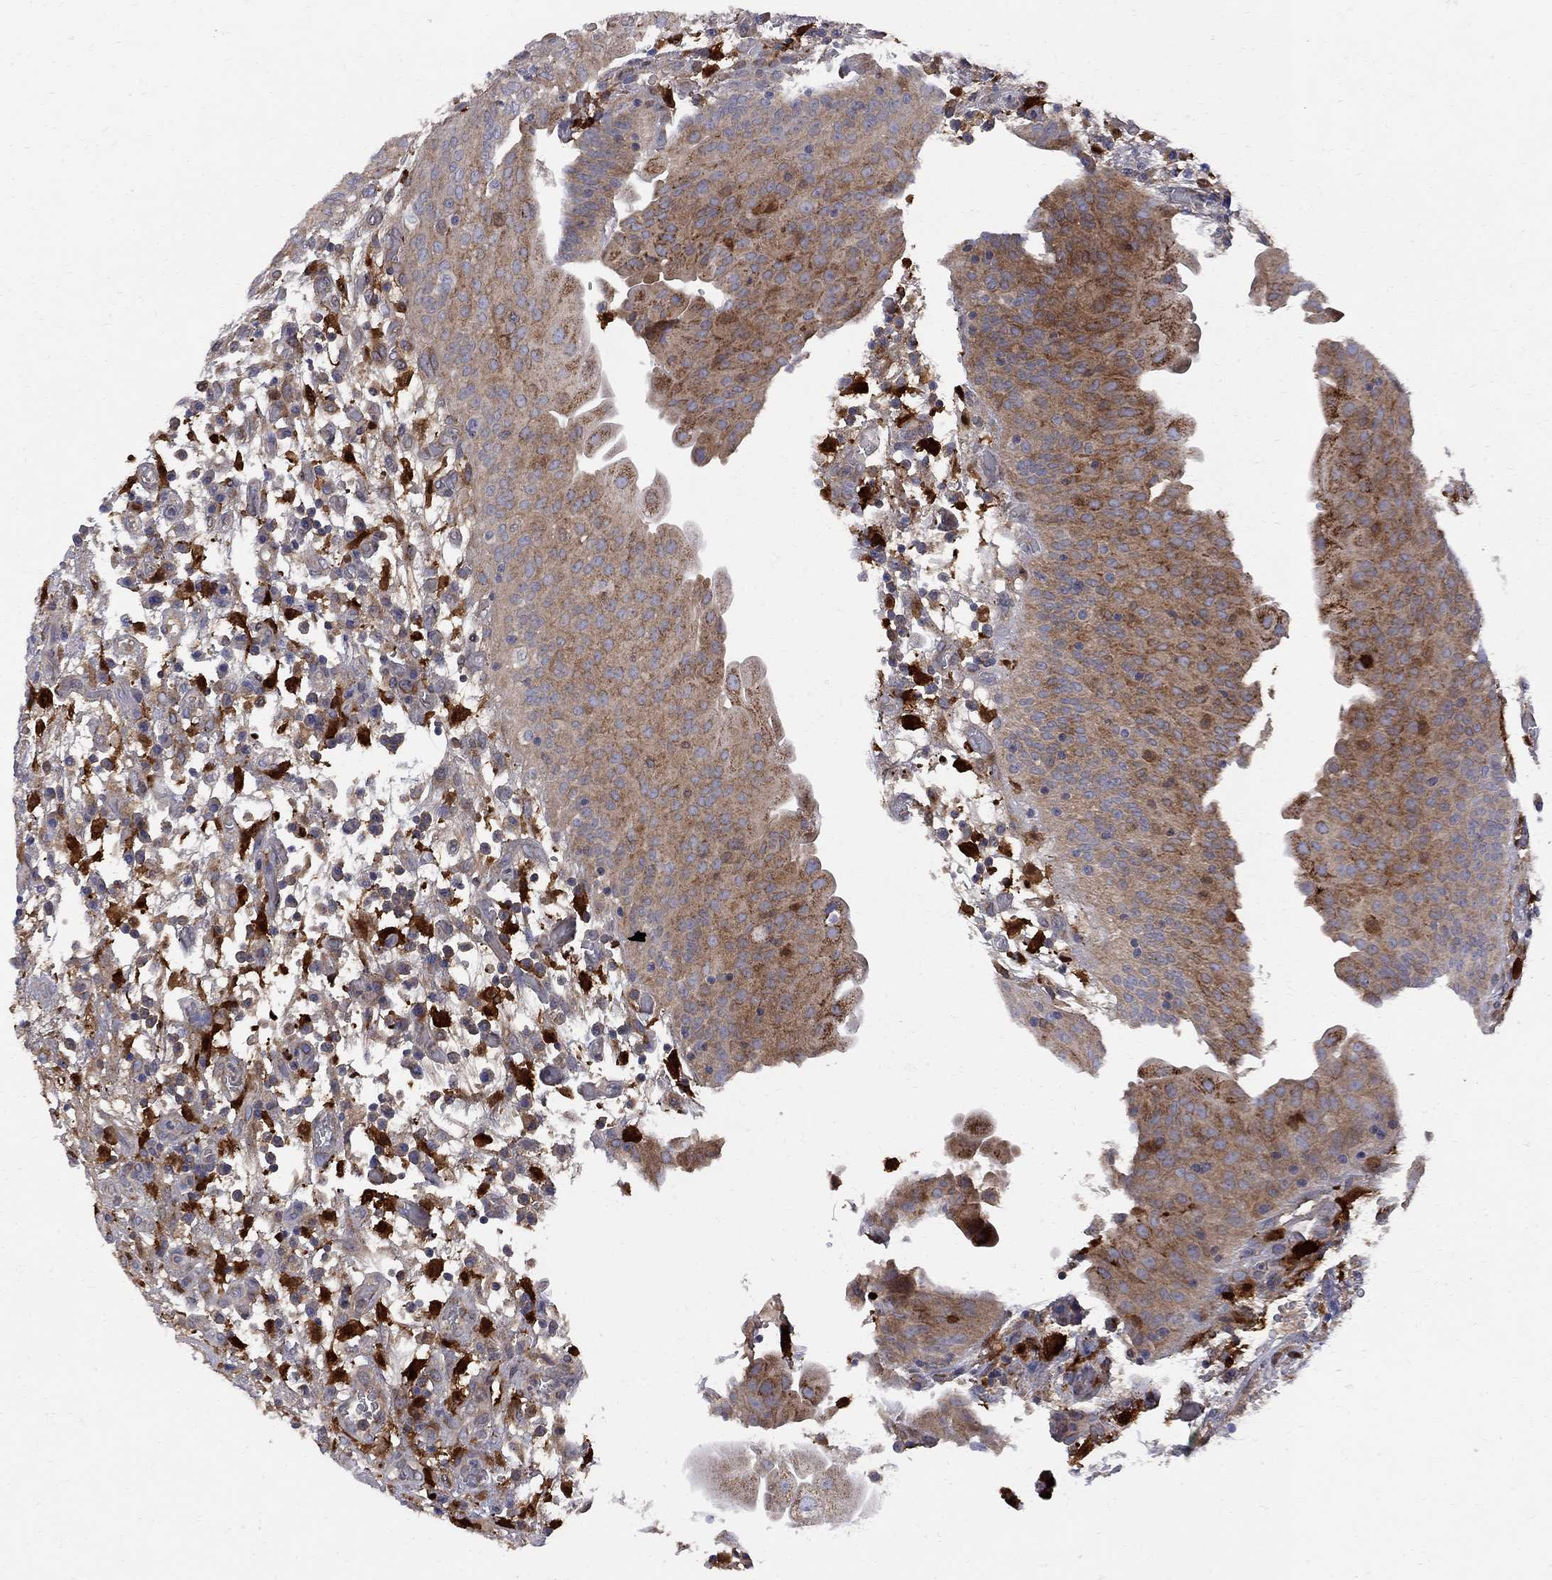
{"staining": {"intensity": "moderate", "quantity": ">75%", "location": "cytoplasmic/membranous"}, "tissue": "urothelial cancer", "cell_type": "Tumor cells", "image_type": "cancer", "snomed": [{"axis": "morphology", "description": "Urothelial carcinoma, High grade"}, {"axis": "topography", "description": "Urinary bladder"}], "caption": "A micrograph showing moderate cytoplasmic/membranous staining in about >75% of tumor cells in urothelial cancer, as visualized by brown immunohistochemical staining.", "gene": "MTHFR", "patient": {"sex": "male", "age": 60}}